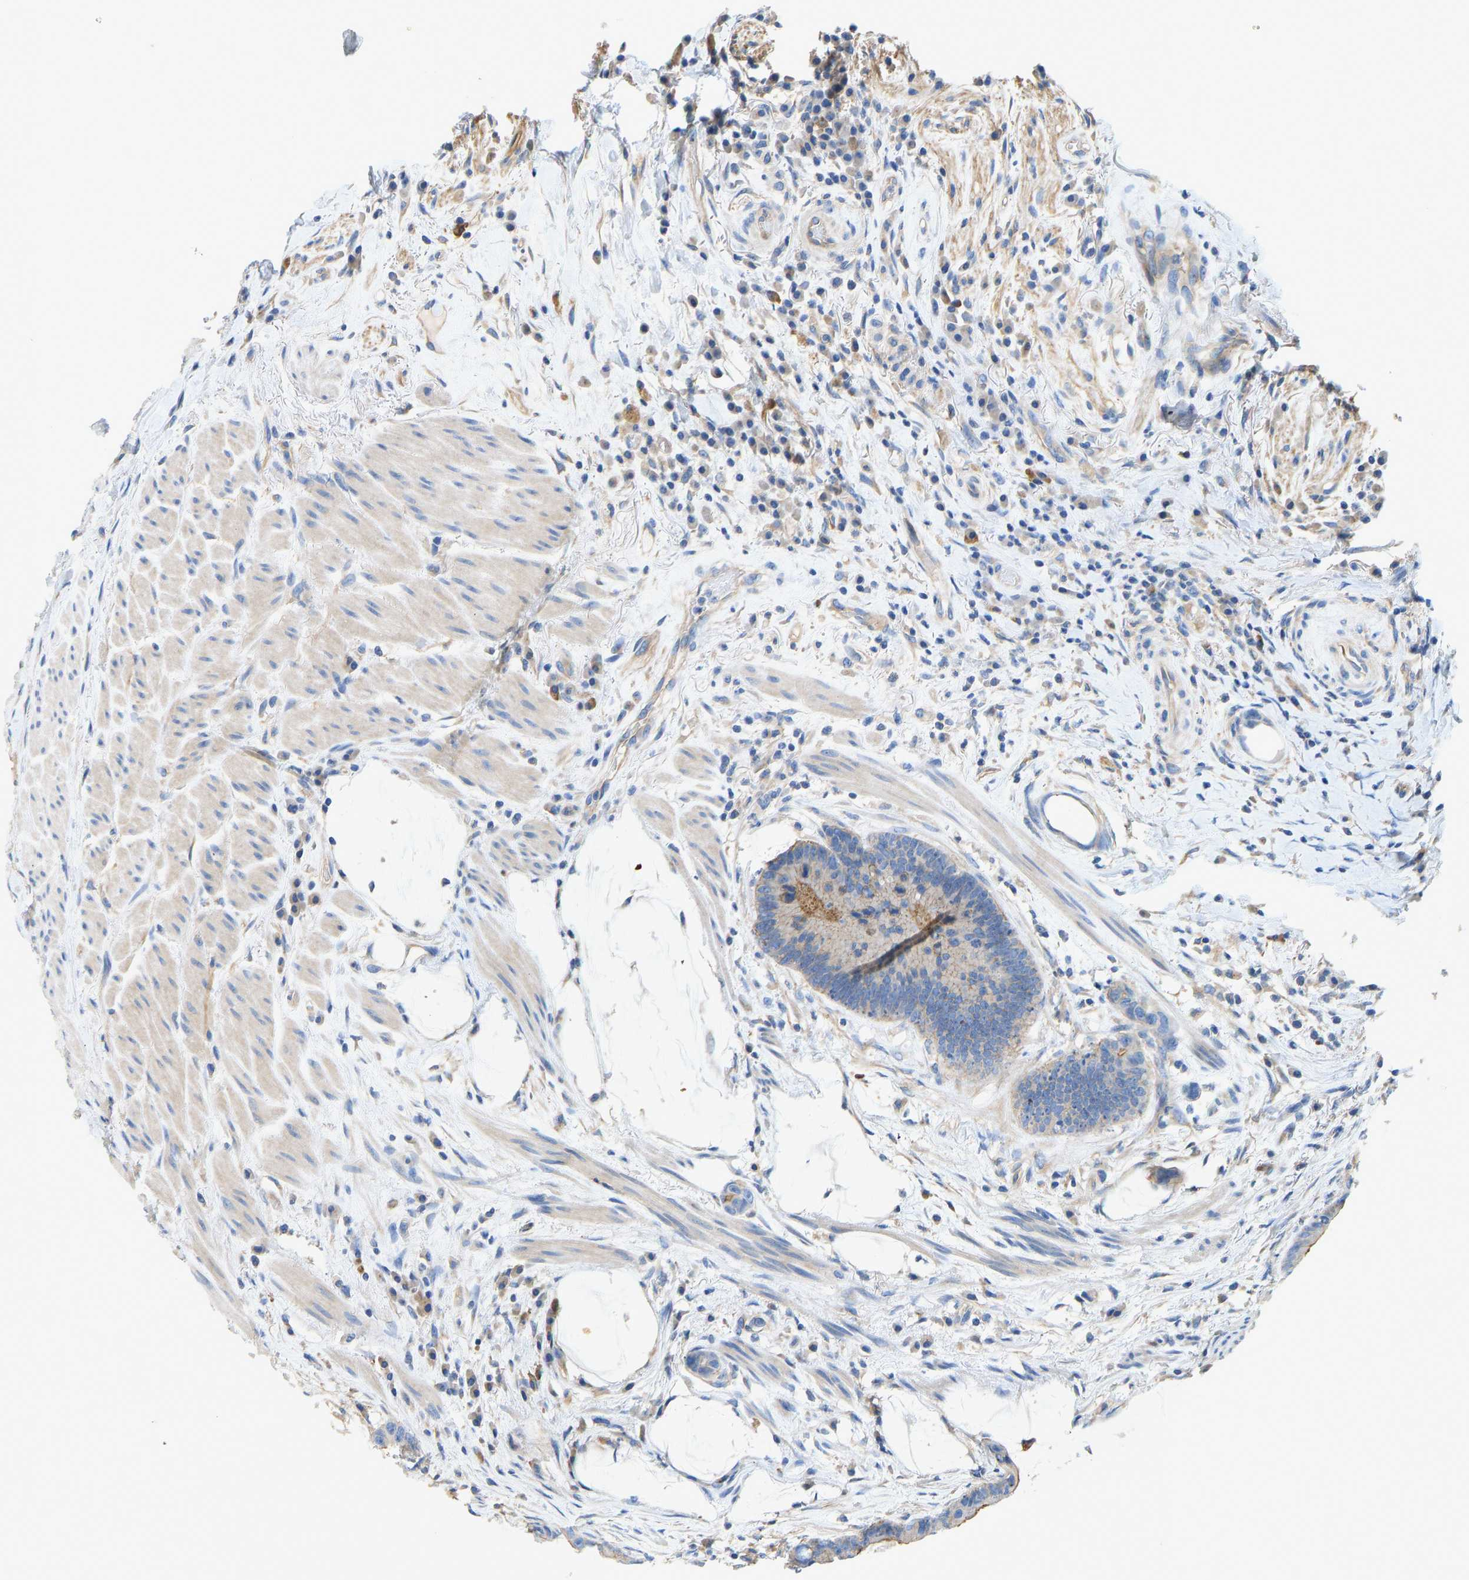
{"staining": {"intensity": "moderate", "quantity": "<25%", "location": "cytoplasmic/membranous"}, "tissue": "colorectal cancer", "cell_type": "Tumor cells", "image_type": "cancer", "snomed": [{"axis": "morphology", "description": "Adenocarcinoma, NOS"}, {"axis": "topography", "description": "Rectum"}], "caption": "About <25% of tumor cells in adenocarcinoma (colorectal) display moderate cytoplasmic/membranous protein staining as visualized by brown immunohistochemical staining.", "gene": "CHAD", "patient": {"sex": "female", "age": 89}}